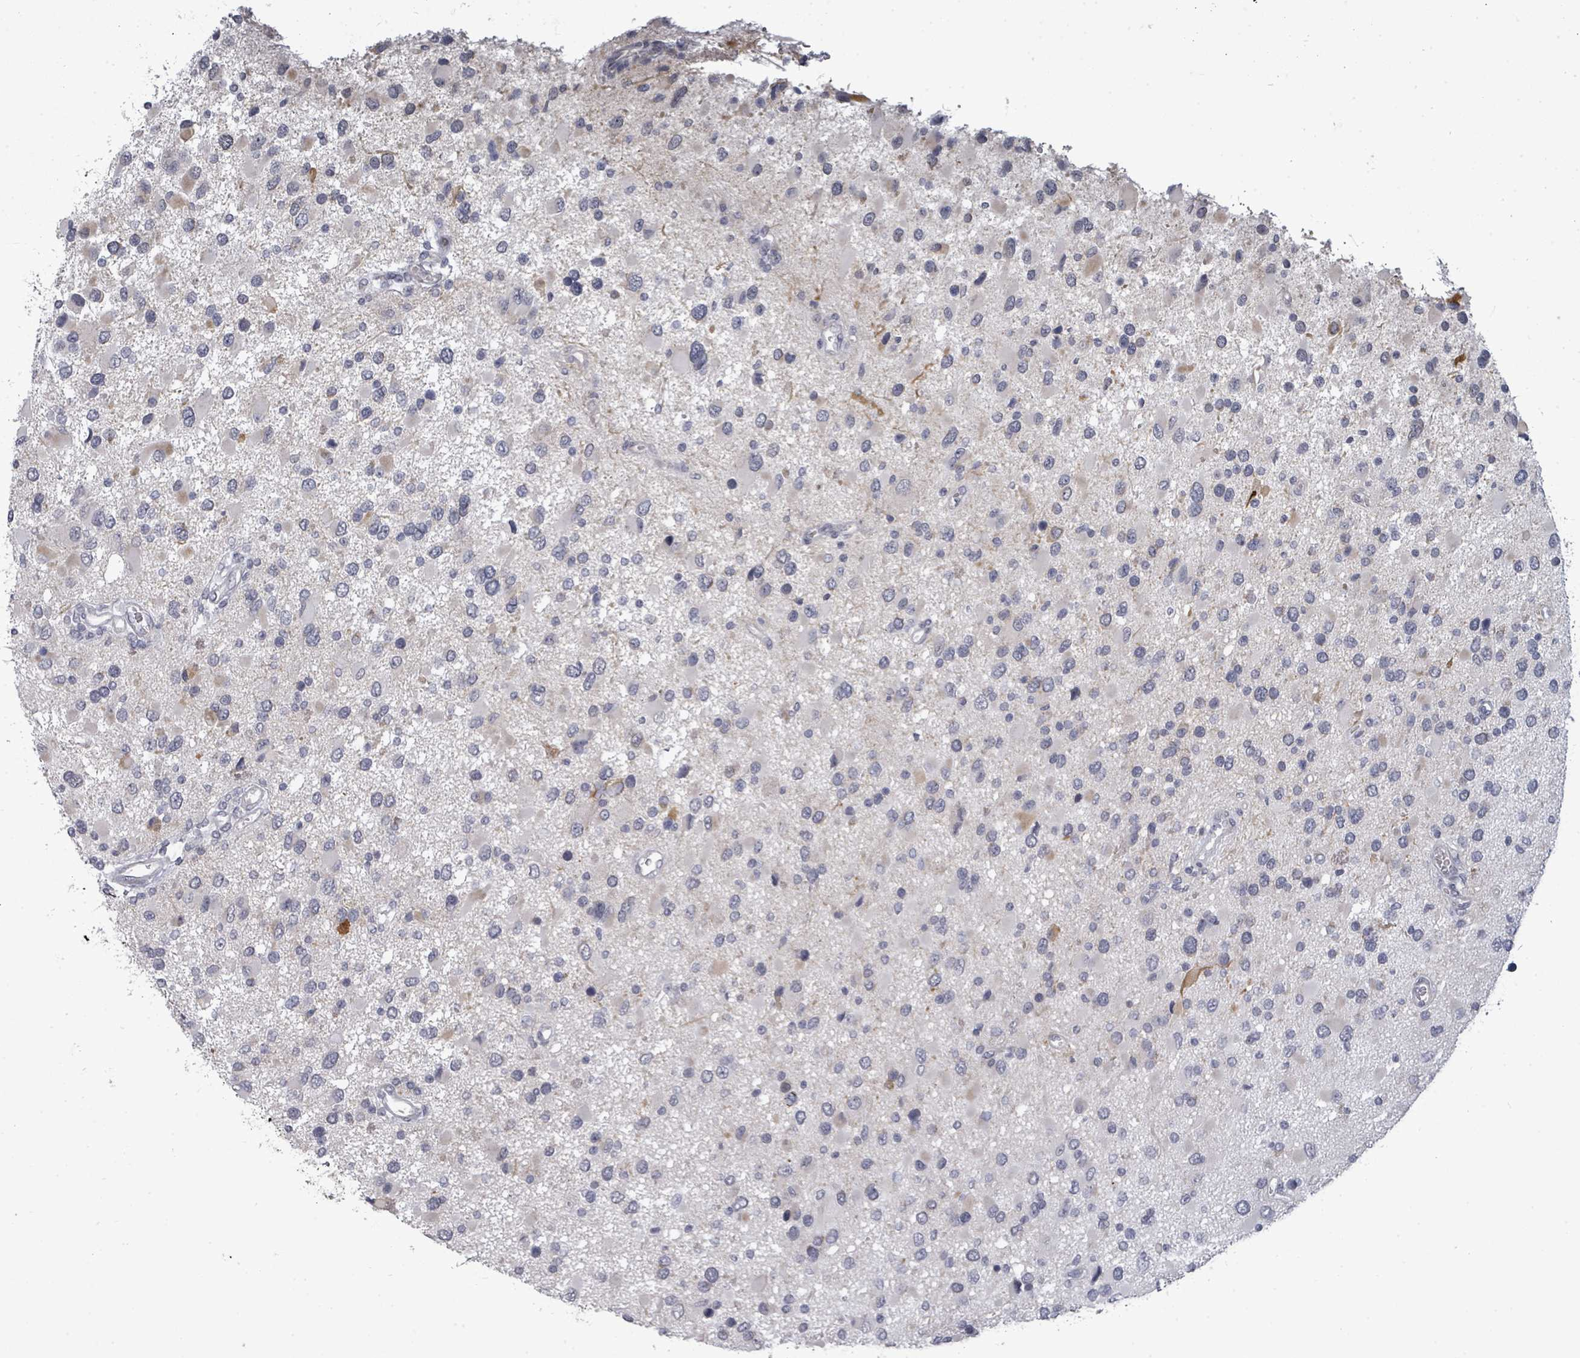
{"staining": {"intensity": "negative", "quantity": "none", "location": "none"}, "tissue": "glioma", "cell_type": "Tumor cells", "image_type": "cancer", "snomed": [{"axis": "morphology", "description": "Glioma, malignant, High grade"}, {"axis": "topography", "description": "Brain"}], "caption": "DAB (3,3'-diaminobenzidine) immunohistochemical staining of human malignant high-grade glioma demonstrates no significant positivity in tumor cells. Nuclei are stained in blue.", "gene": "PTPN20", "patient": {"sex": "male", "age": 53}}